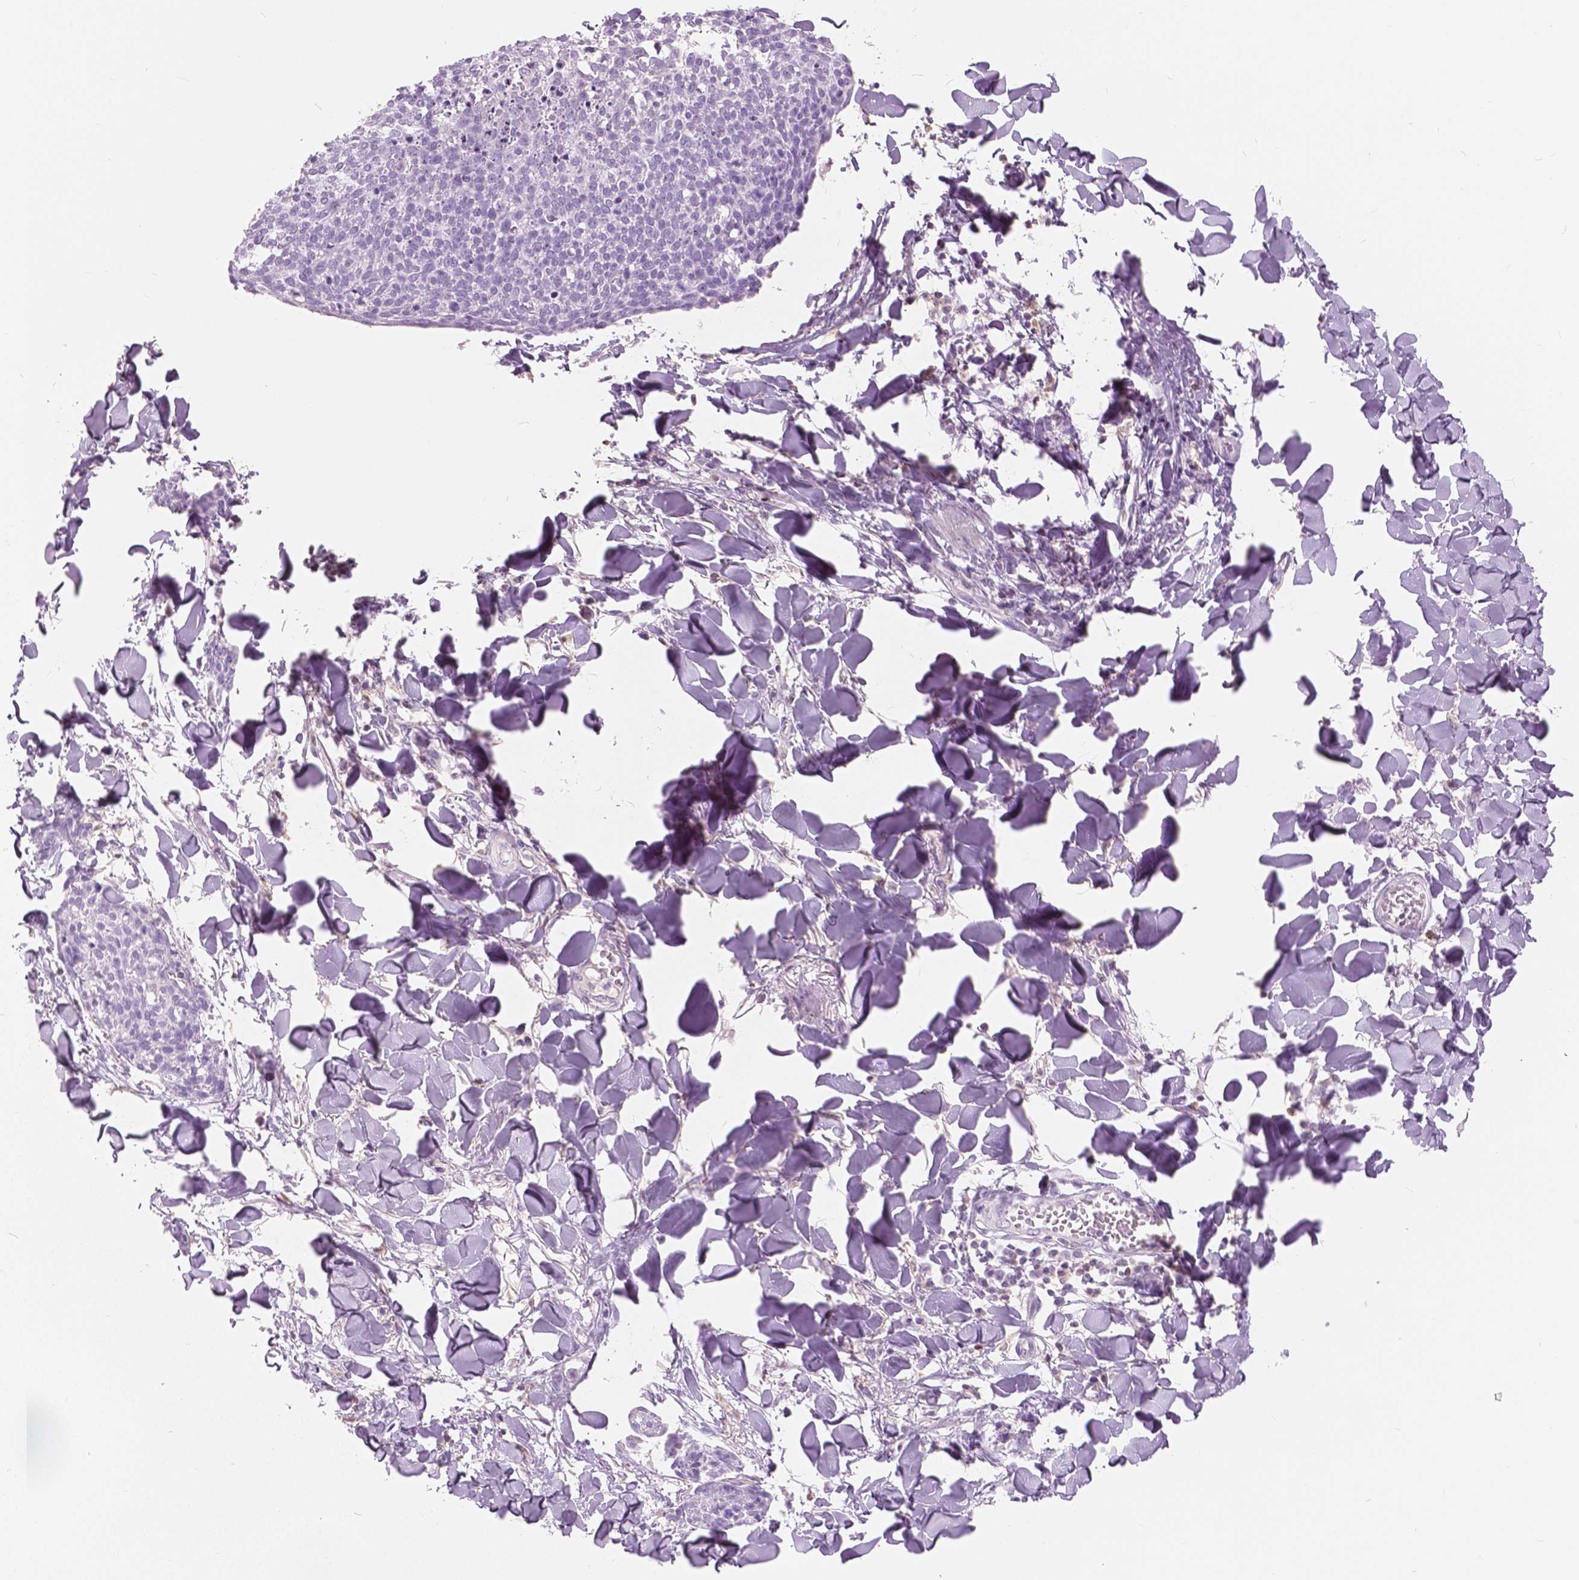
{"staining": {"intensity": "negative", "quantity": "none", "location": "none"}, "tissue": "skin cancer", "cell_type": "Tumor cells", "image_type": "cancer", "snomed": [{"axis": "morphology", "description": "Squamous cell carcinoma, NOS"}, {"axis": "topography", "description": "Skin"}, {"axis": "topography", "description": "Vulva"}], "caption": "Tumor cells are negative for protein expression in human skin cancer (squamous cell carcinoma). (DAB (3,3'-diaminobenzidine) immunohistochemistry, high magnification).", "gene": "GALM", "patient": {"sex": "female", "age": 75}}